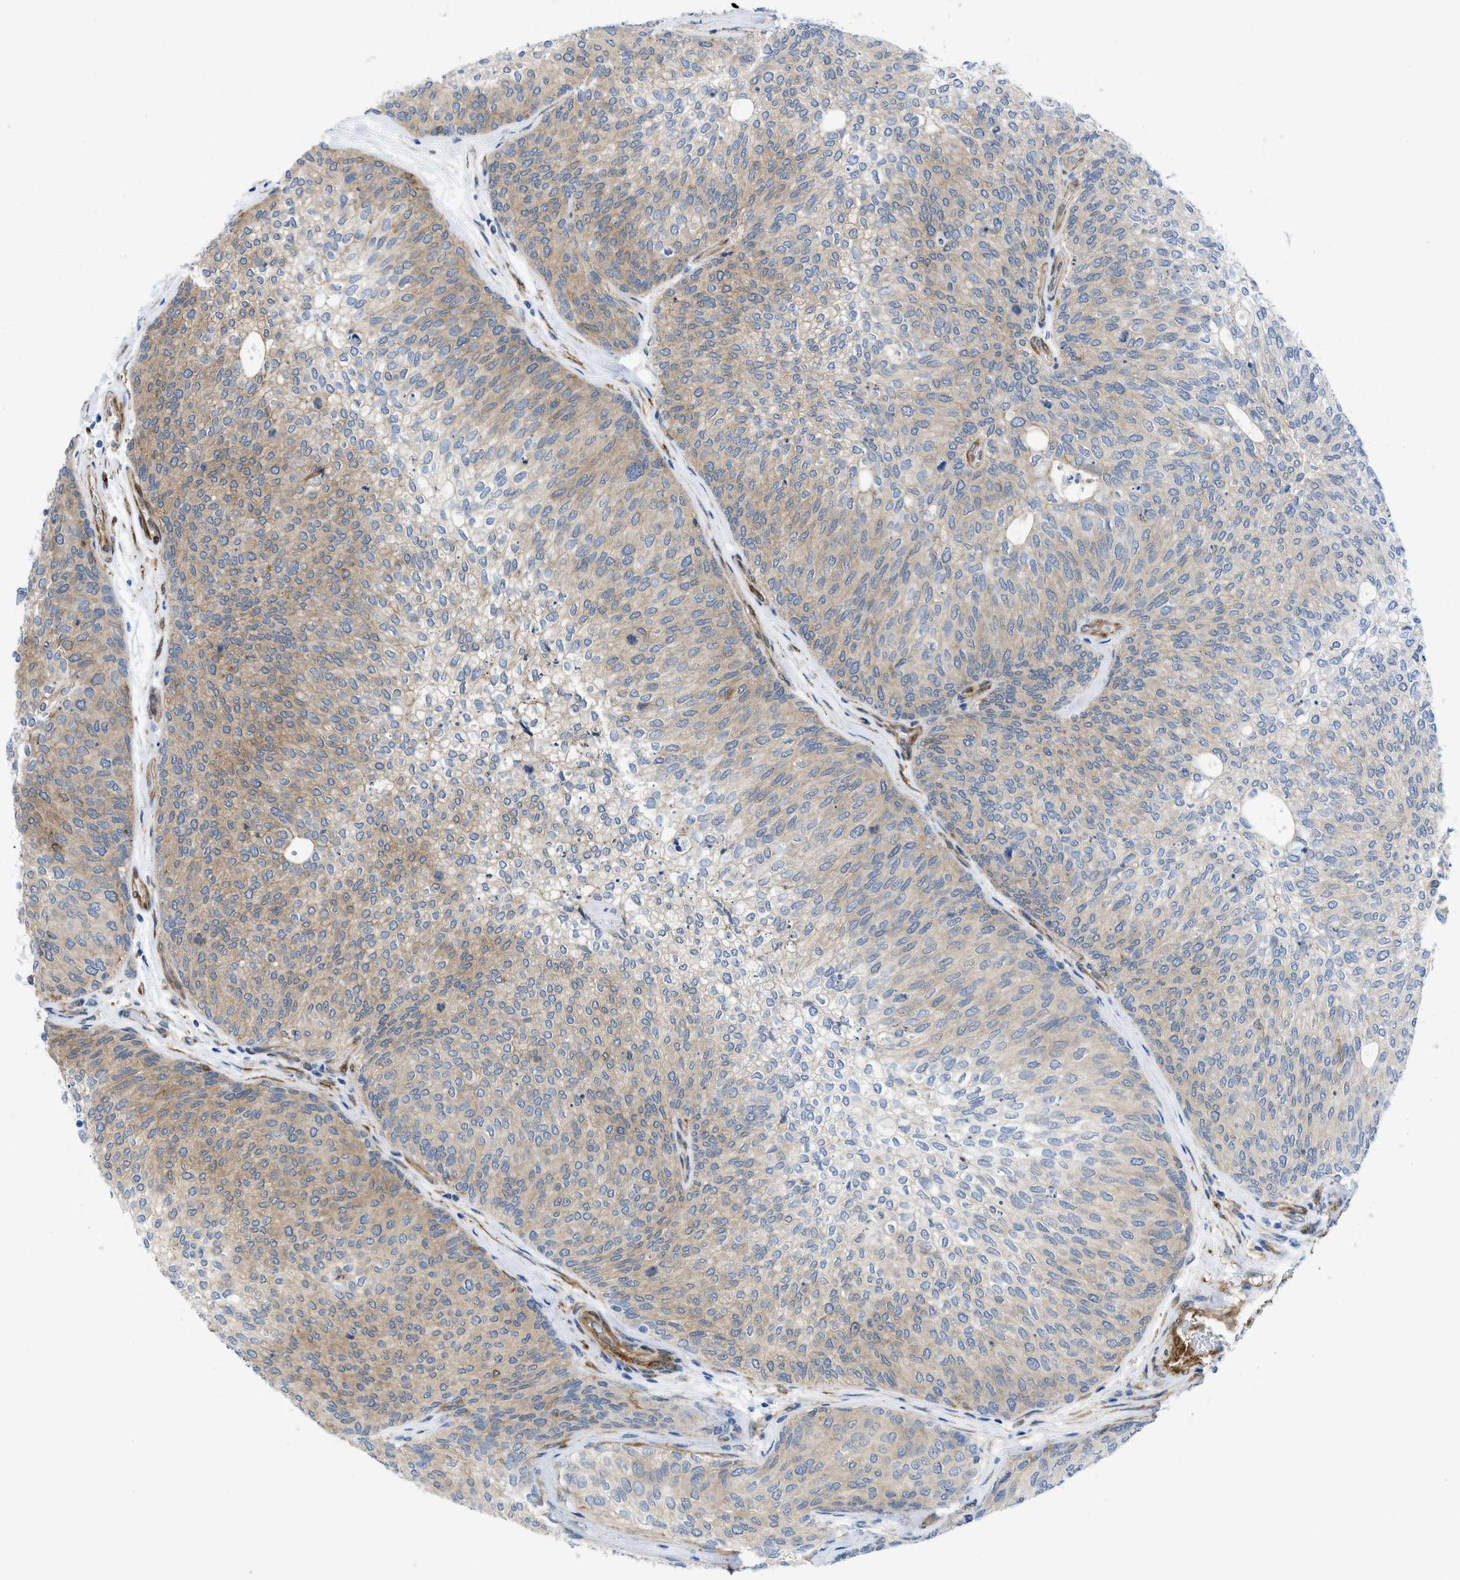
{"staining": {"intensity": "weak", "quantity": "25%-75%", "location": "cytoplasmic/membranous"}, "tissue": "urothelial cancer", "cell_type": "Tumor cells", "image_type": "cancer", "snomed": [{"axis": "morphology", "description": "Urothelial carcinoma, Low grade"}, {"axis": "topography", "description": "Urinary bladder"}], "caption": "Urothelial cancer stained with IHC reveals weak cytoplasmic/membranous expression in approximately 25%-75% of tumor cells.", "gene": "PDLIM5", "patient": {"sex": "female", "age": 79}}